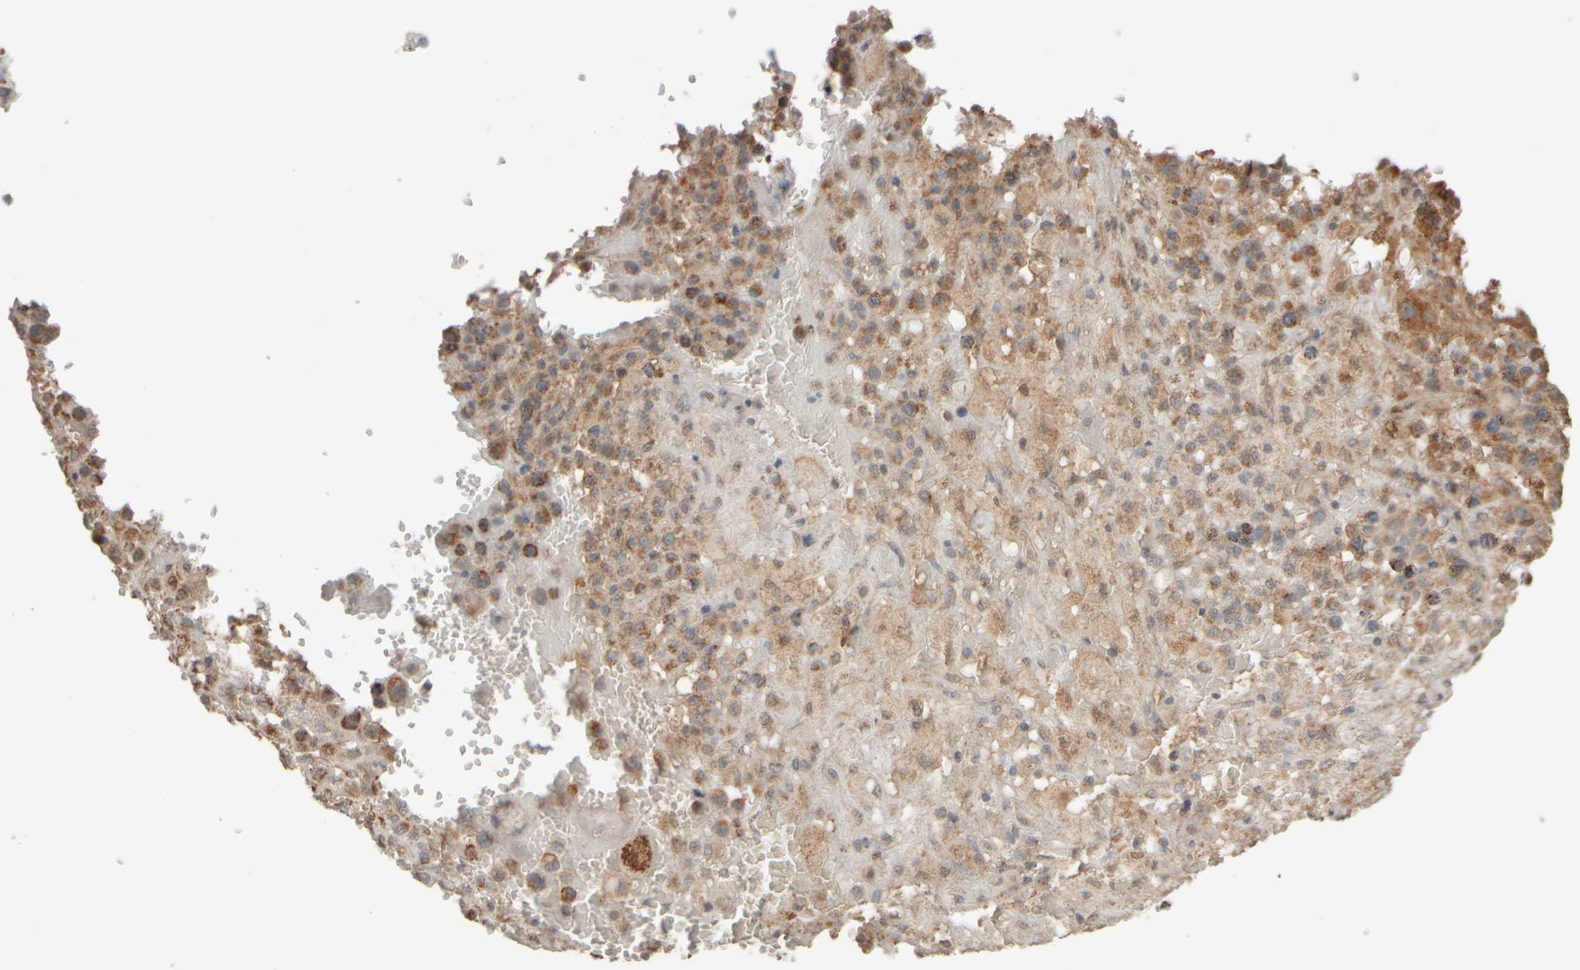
{"staining": {"intensity": "strong", "quantity": "25%-75%", "location": "cytoplasmic/membranous"}, "tissue": "melanoma", "cell_type": "Tumor cells", "image_type": "cancer", "snomed": [{"axis": "morphology", "description": "Malignant melanoma, Metastatic site"}, {"axis": "topography", "description": "Skin"}], "caption": "Brown immunohistochemical staining in human malignant melanoma (metastatic site) shows strong cytoplasmic/membranous positivity in approximately 25%-75% of tumor cells. The protein of interest is stained brown, and the nuclei are stained in blue (DAB (3,3'-diaminobenzidine) IHC with brightfield microscopy, high magnification).", "gene": "EIF2B3", "patient": {"sex": "female", "age": 74}}